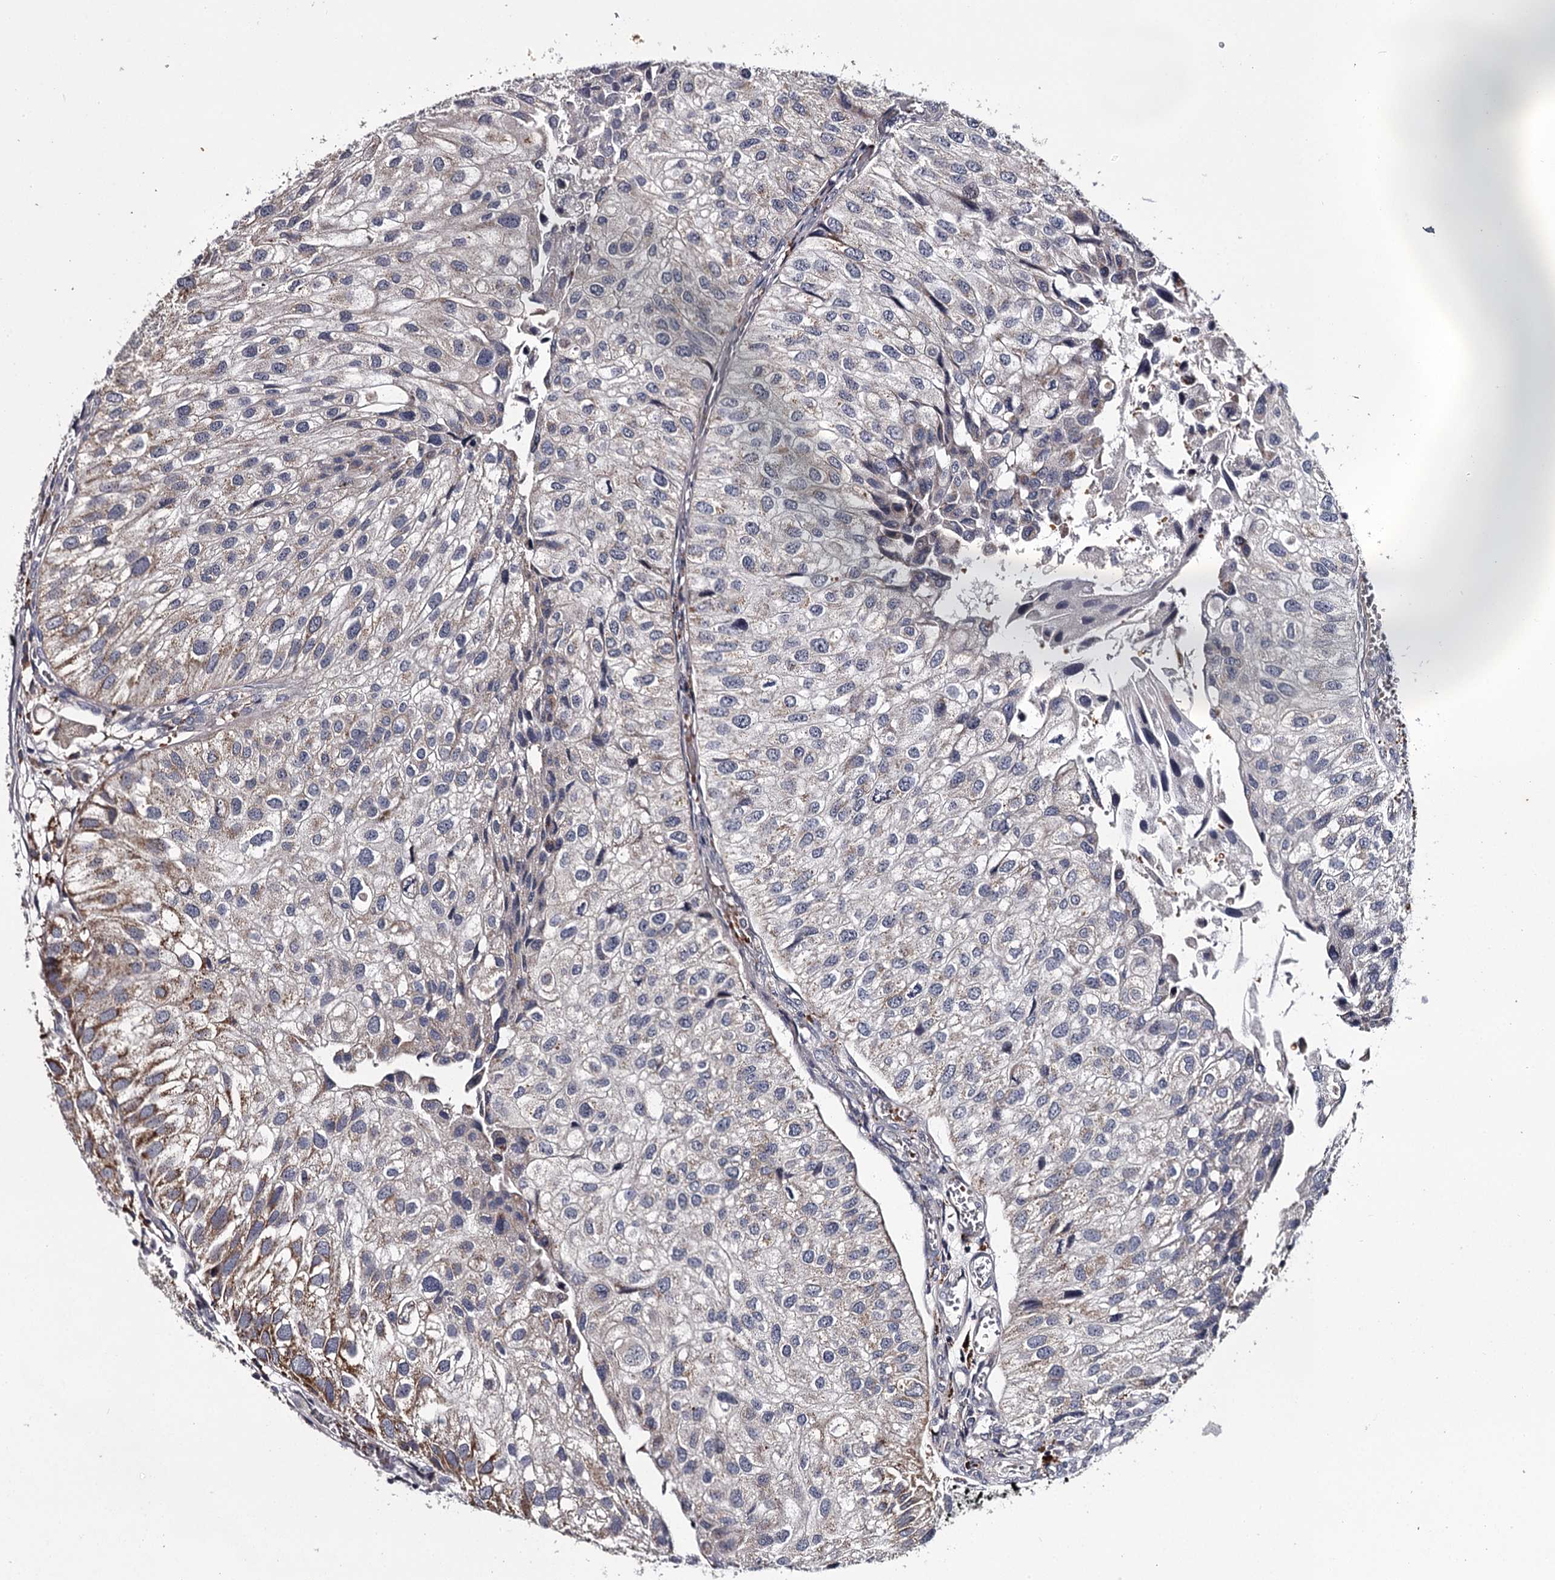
{"staining": {"intensity": "moderate", "quantity": "25%-75%", "location": "cytoplasmic/membranous"}, "tissue": "urothelial cancer", "cell_type": "Tumor cells", "image_type": "cancer", "snomed": [{"axis": "morphology", "description": "Urothelial carcinoma, Low grade"}, {"axis": "topography", "description": "Urinary bladder"}], "caption": "DAB immunohistochemical staining of urothelial cancer exhibits moderate cytoplasmic/membranous protein expression in approximately 25%-75% of tumor cells. Using DAB (3,3'-diaminobenzidine) (brown) and hematoxylin (blue) stains, captured at high magnification using brightfield microscopy.", "gene": "RASSF6", "patient": {"sex": "female", "age": 89}}